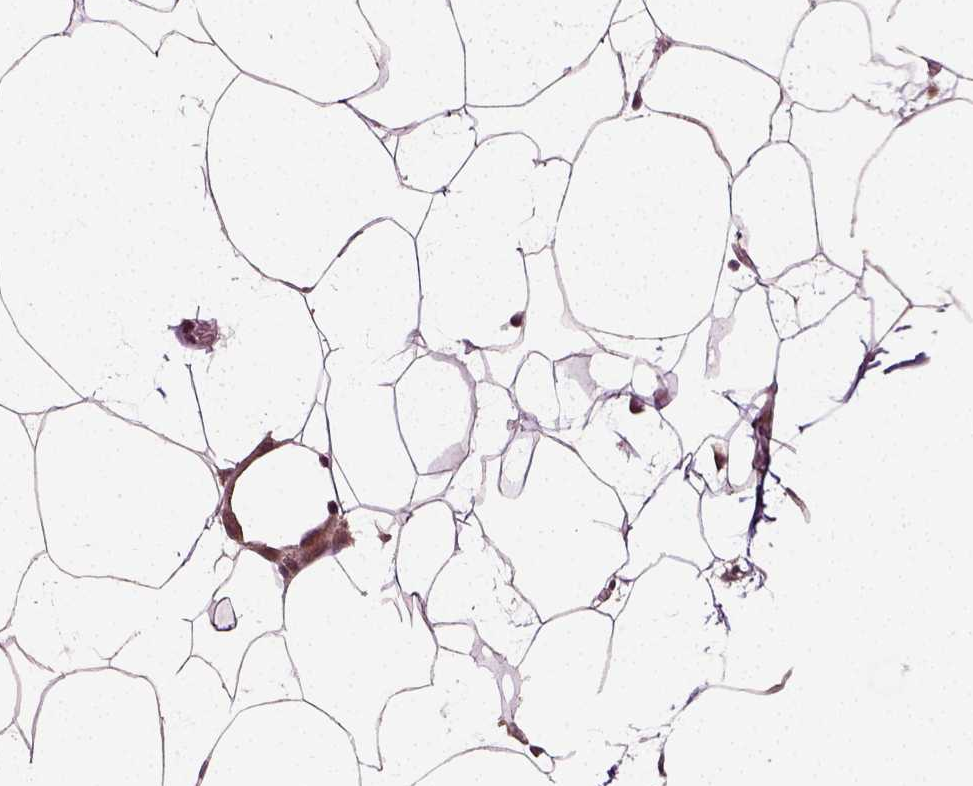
{"staining": {"intensity": "moderate", "quantity": "<25%", "location": "nuclear"}, "tissue": "adipose tissue", "cell_type": "Adipocytes", "image_type": "normal", "snomed": [{"axis": "morphology", "description": "Normal tissue, NOS"}, {"axis": "topography", "description": "Adipose tissue"}], "caption": "Benign adipose tissue reveals moderate nuclear positivity in approximately <25% of adipocytes, visualized by immunohistochemistry. (IHC, brightfield microscopy, high magnification).", "gene": "ERV3", "patient": {"sex": "male", "age": 57}}